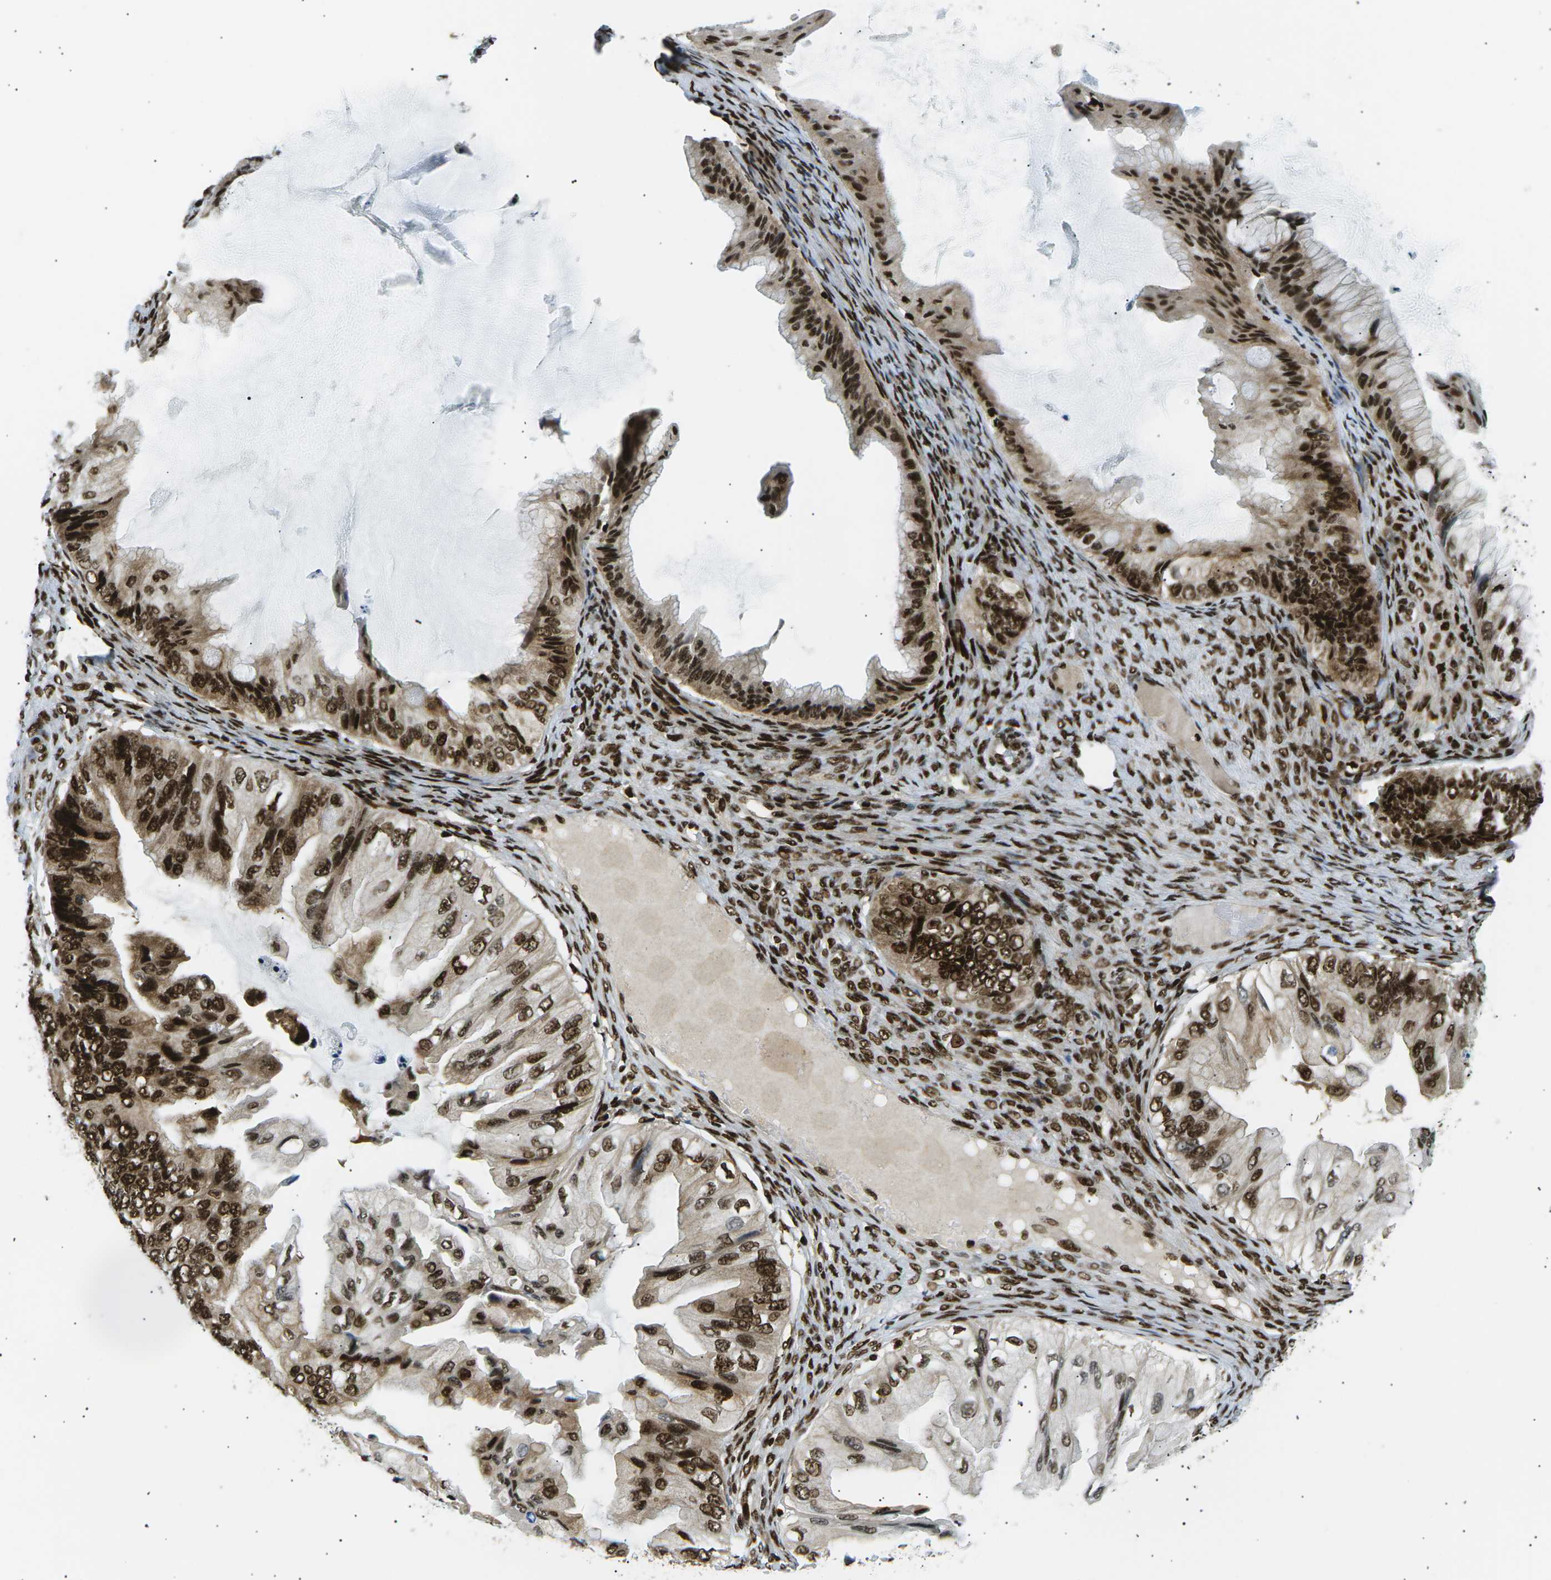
{"staining": {"intensity": "strong", "quantity": ">75%", "location": "cytoplasmic/membranous,nuclear"}, "tissue": "ovarian cancer", "cell_type": "Tumor cells", "image_type": "cancer", "snomed": [{"axis": "morphology", "description": "Cystadenocarcinoma, mucinous, NOS"}, {"axis": "topography", "description": "Ovary"}], "caption": "Protein analysis of ovarian cancer tissue demonstrates strong cytoplasmic/membranous and nuclear positivity in about >75% of tumor cells.", "gene": "RPA2", "patient": {"sex": "female", "age": 61}}